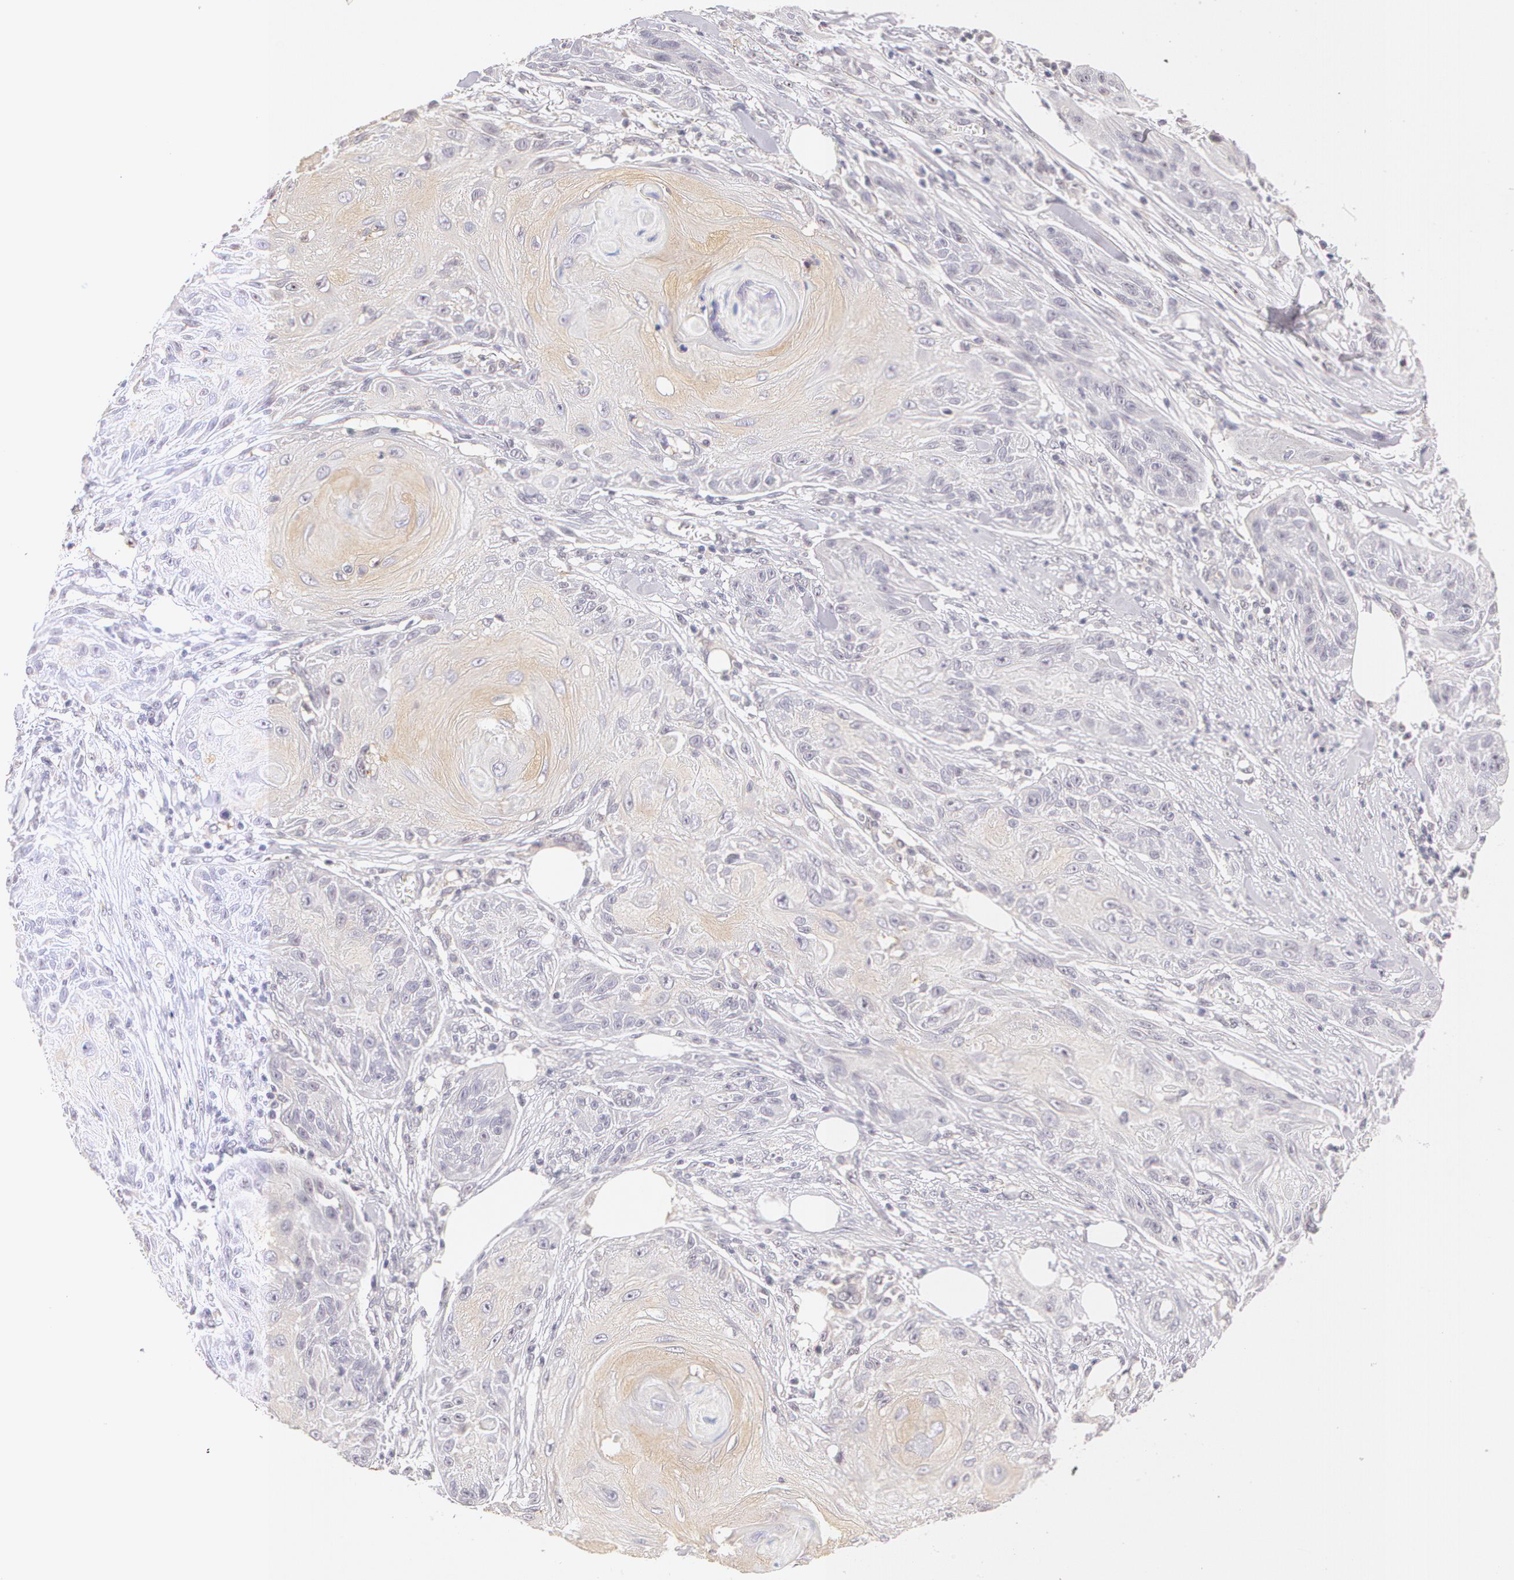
{"staining": {"intensity": "negative", "quantity": "none", "location": "none"}, "tissue": "skin cancer", "cell_type": "Tumor cells", "image_type": "cancer", "snomed": [{"axis": "morphology", "description": "Squamous cell carcinoma, NOS"}, {"axis": "topography", "description": "Skin"}], "caption": "Tumor cells are negative for protein expression in human skin squamous cell carcinoma.", "gene": "ZNF597", "patient": {"sex": "female", "age": 88}}